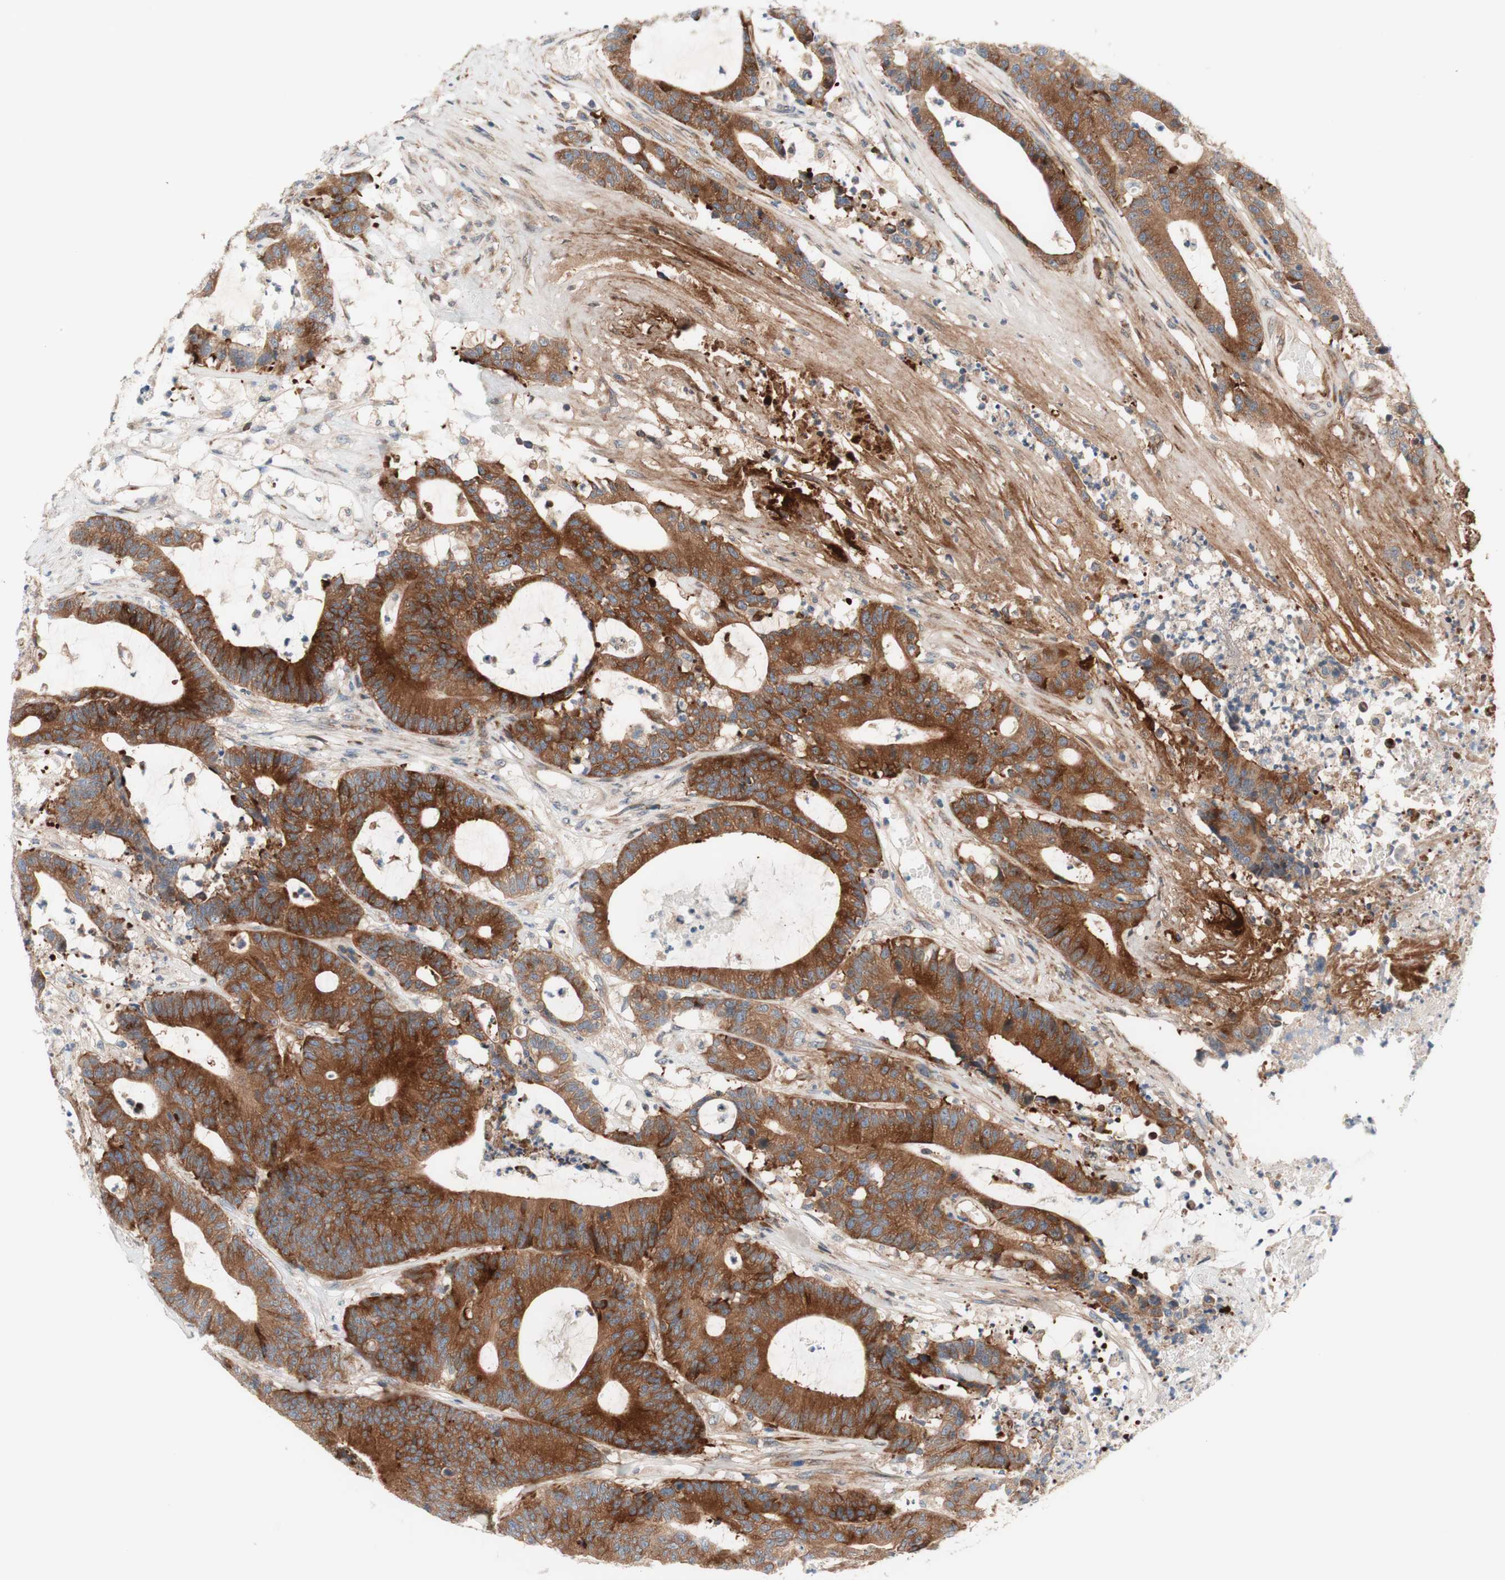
{"staining": {"intensity": "moderate", "quantity": ">75%", "location": "cytoplasmic/membranous"}, "tissue": "colorectal cancer", "cell_type": "Tumor cells", "image_type": "cancer", "snomed": [{"axis": "morphology", "description": "Adenocarcinoma, NOS"}, {"axis": "topography", "description": "Colon"}], "caption": "Protein expression analysis of colorectal cancer exhibits moderate cytoplasmic/membranous expression in about >75% of tumor cells.", "gene": "CCN4", "patient": {"sex": "female", "age": 84}}